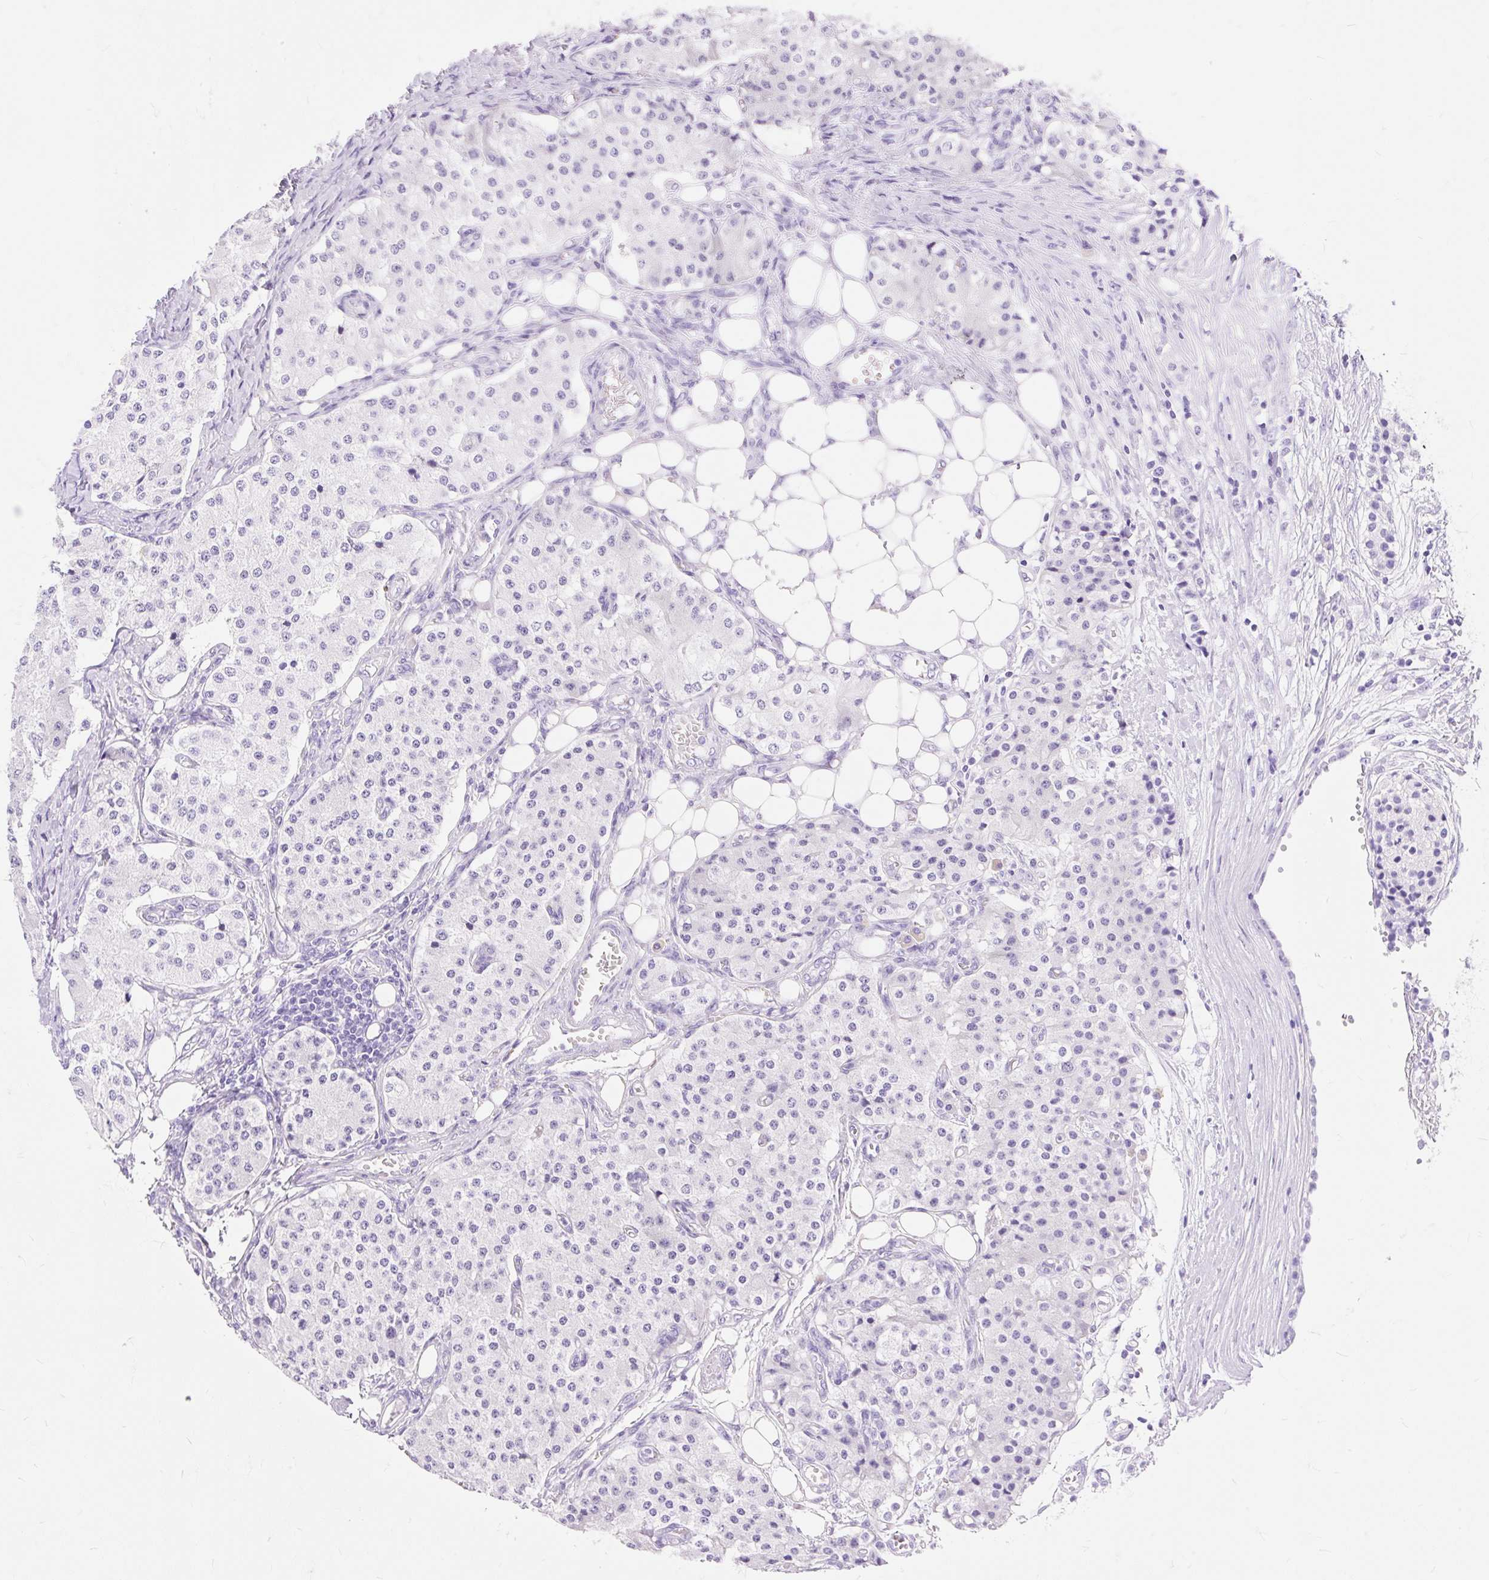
{"staining": {"intensity": "negative", "quantity": "none", "location": "none"}, "tissue": "carcinoid", "cell_type": "Tumor cells", "image_type": "cancer", "snomed": [{"axis": "morphology", "description": "Carcinoid, malignant, NOS"}, {"axis": "topography", "description": "Colon"}], "caption": "Immunohistochemistry photomicrograph of neoplastic tissue: human carcinoid stained with DAB (3,3'-diaminobenzidine) reveals no significant protein positivity in tumor cells. (DAB immunohistochemistry, high magnification).", "gene": "MBP", "patient": {"sex": "female", "age": 52}}